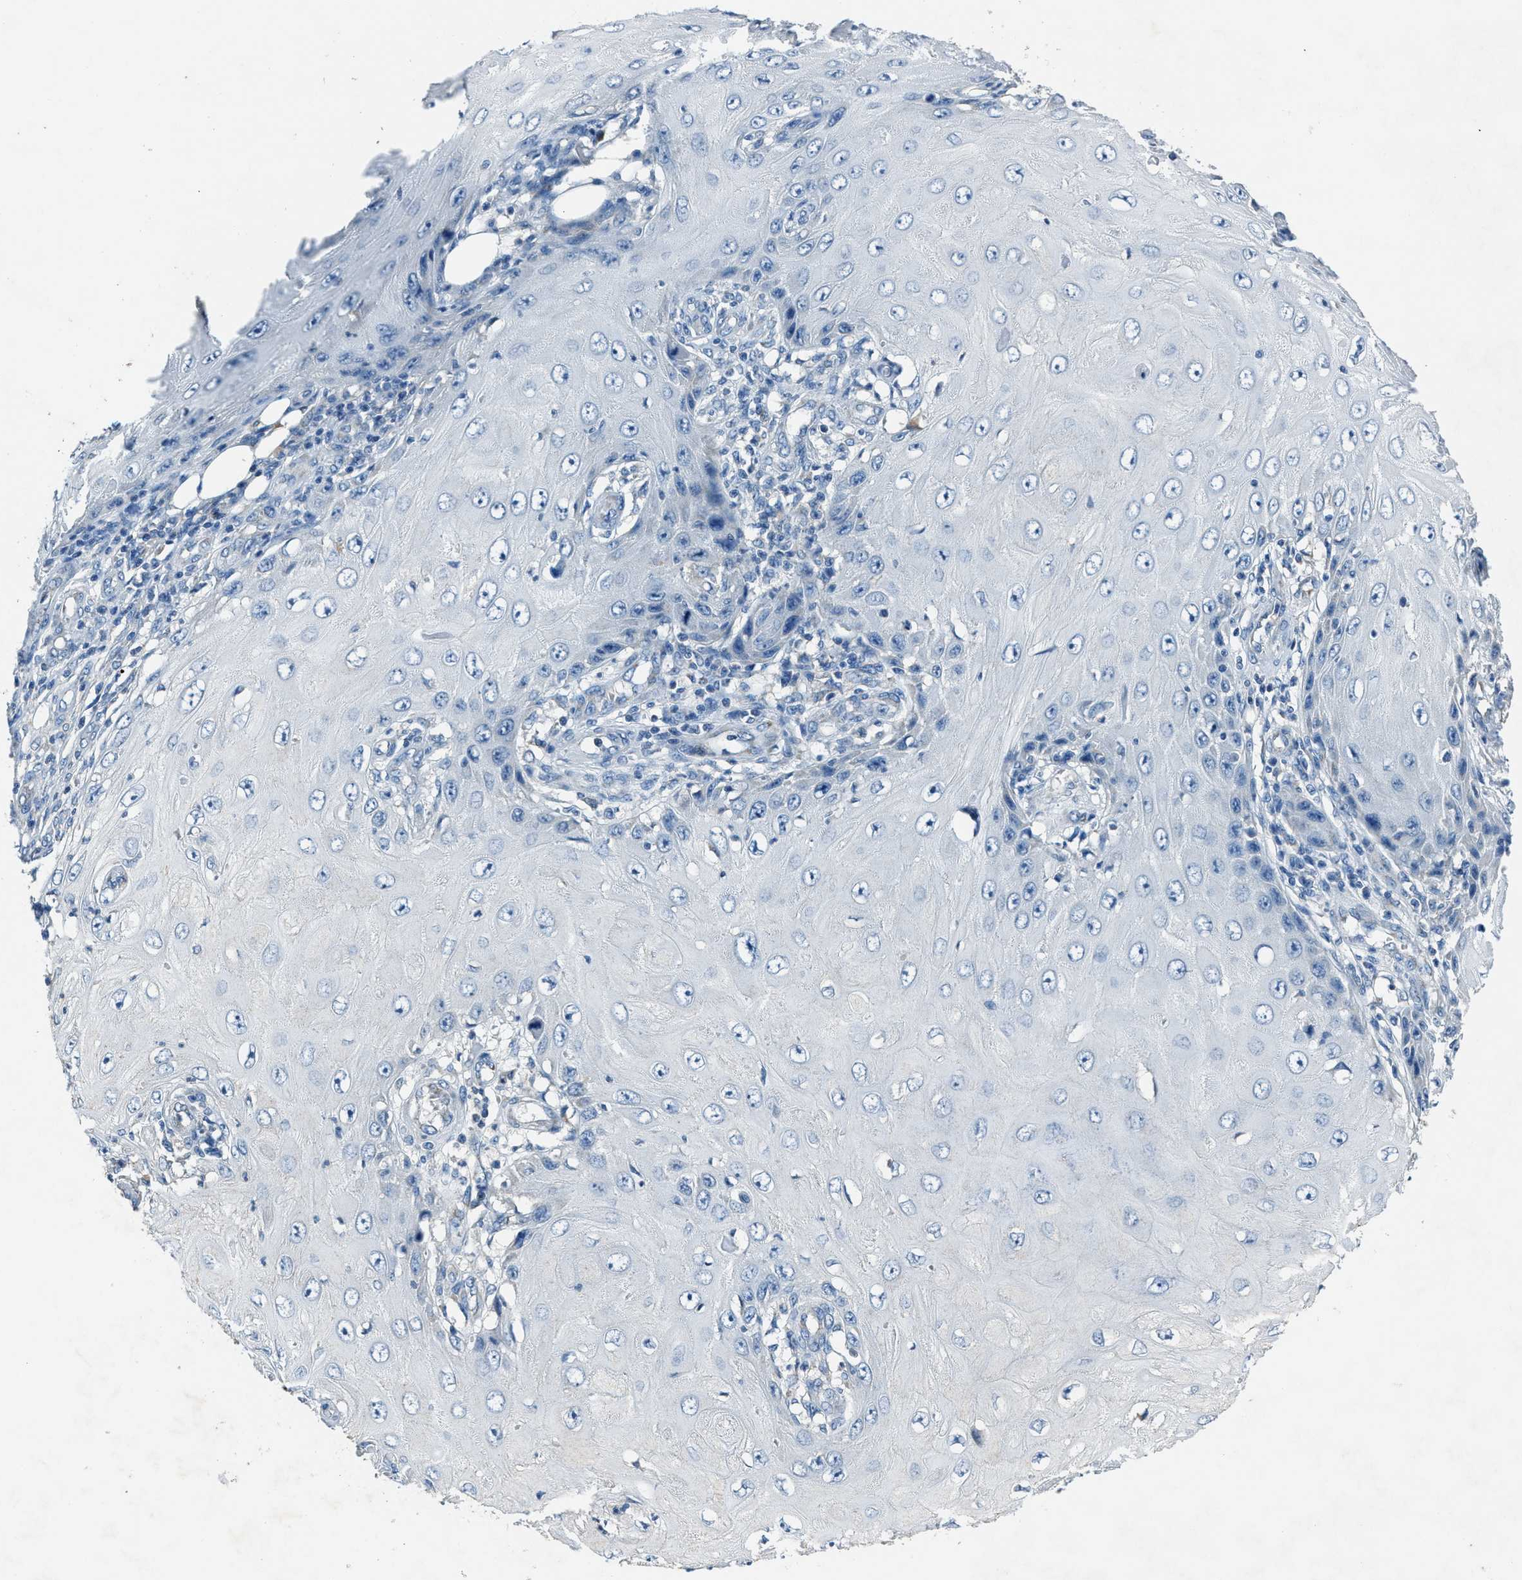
{"staining": {"intensity": "negative", "quantity": "none", "location": "none"}, "tissue": "skin cancer", "cell_type": "Tumor cells", "image_type": "cancer", "snomed": [{"axis": "morphology", "description": "Squamous cell carcinoma, NOS"}, {"axis": "topography", "description": "Skin"}], "caption": "Skin cancer (squamous cell carcinoma) was stained to show a protein in brown. There is no significant positivity in tumor cells.", "gene": "ADAM2", "patient": {"sex": "female", "age": 73}}